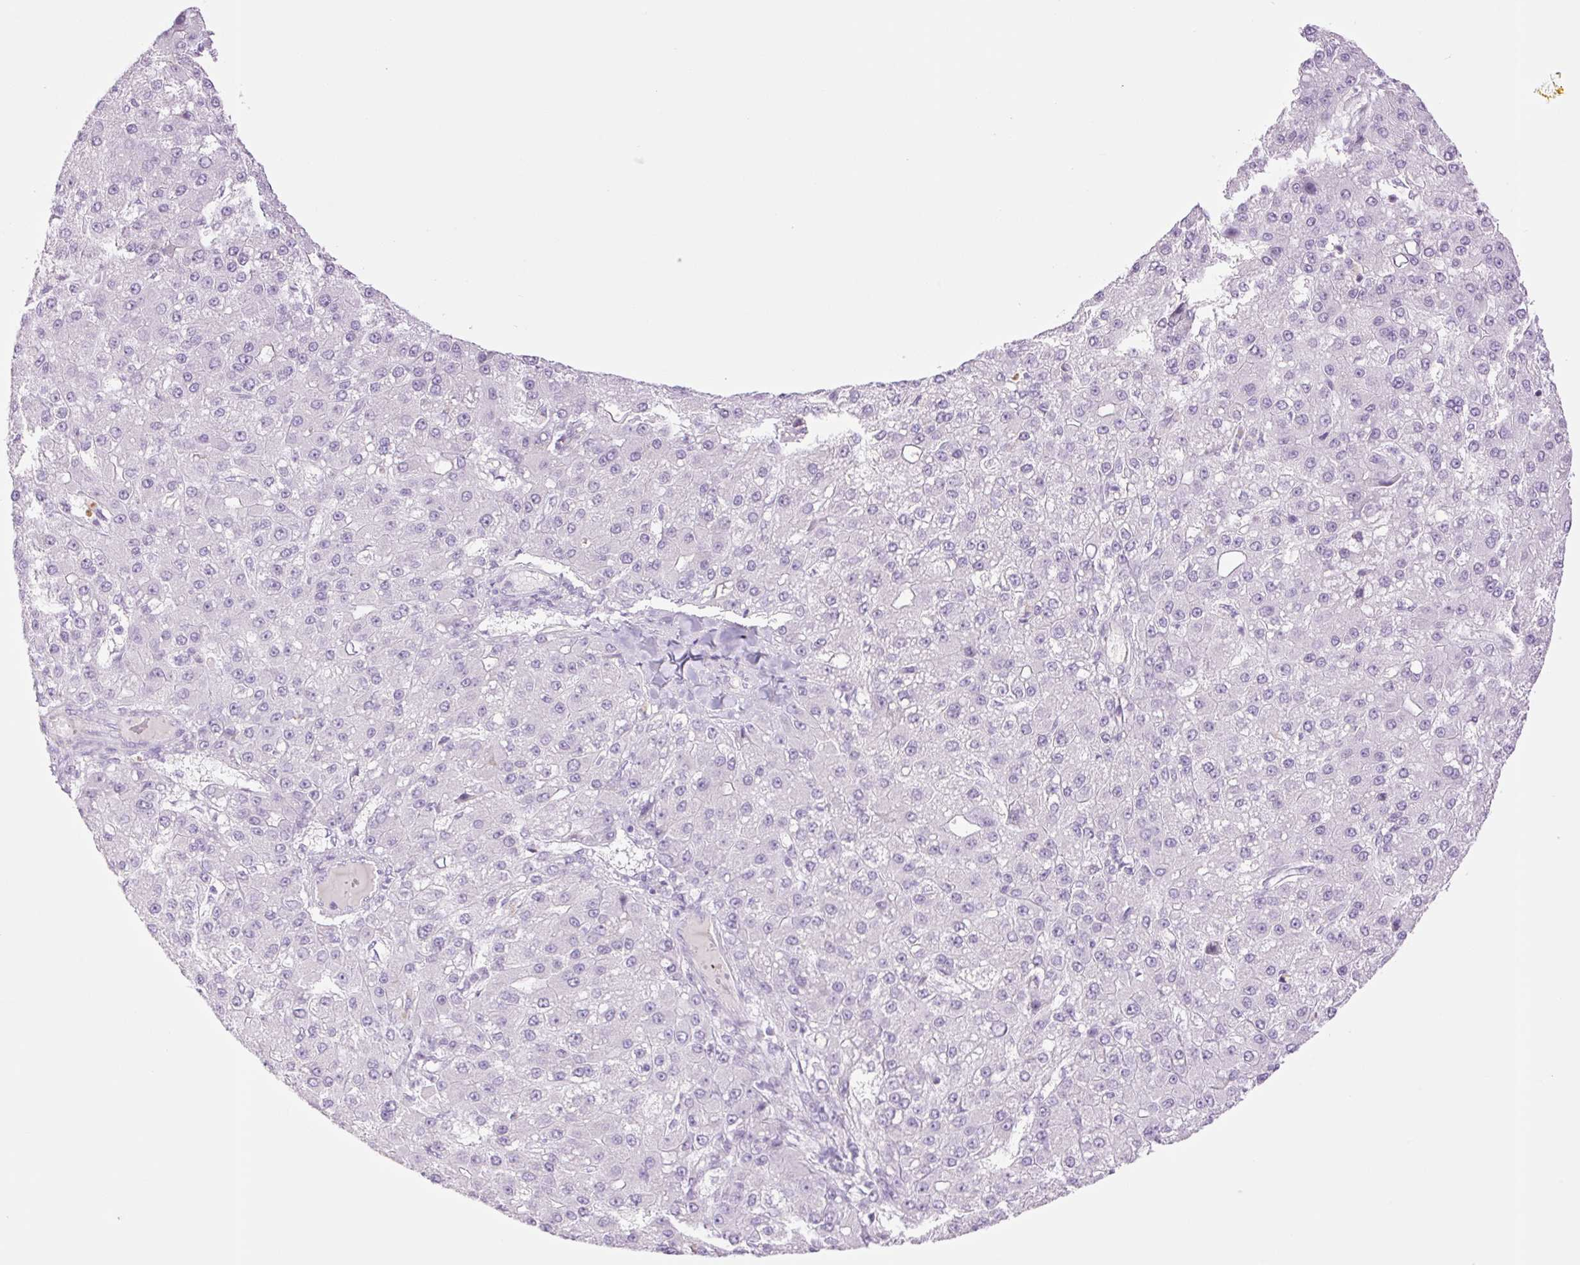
{"staining": {"intensity": "negative", "quantity": "none", "location": "none"}, "tissue": "liver cancer", "cell_type": "Tumor cells", "image_type": "cancer", "snomed": [{"axis": "morphology", "description": "Carcinoma, Hepatocellular, NOS"}, {"axis": "topography", "description": "Liver"}], "caption": "IHC micrograph of human liver cancer (hepatocellular carcinoma) stained for a protein (brown), which displays no positivity in tumor cells. The staining was performed using DAB to visualize the protein expression in brown, while the nuclei were stained in blue with hematoxylin (Magnification: 20x).", "gene": "TBX15", "patient": {"sex": "male", "age": 67}}